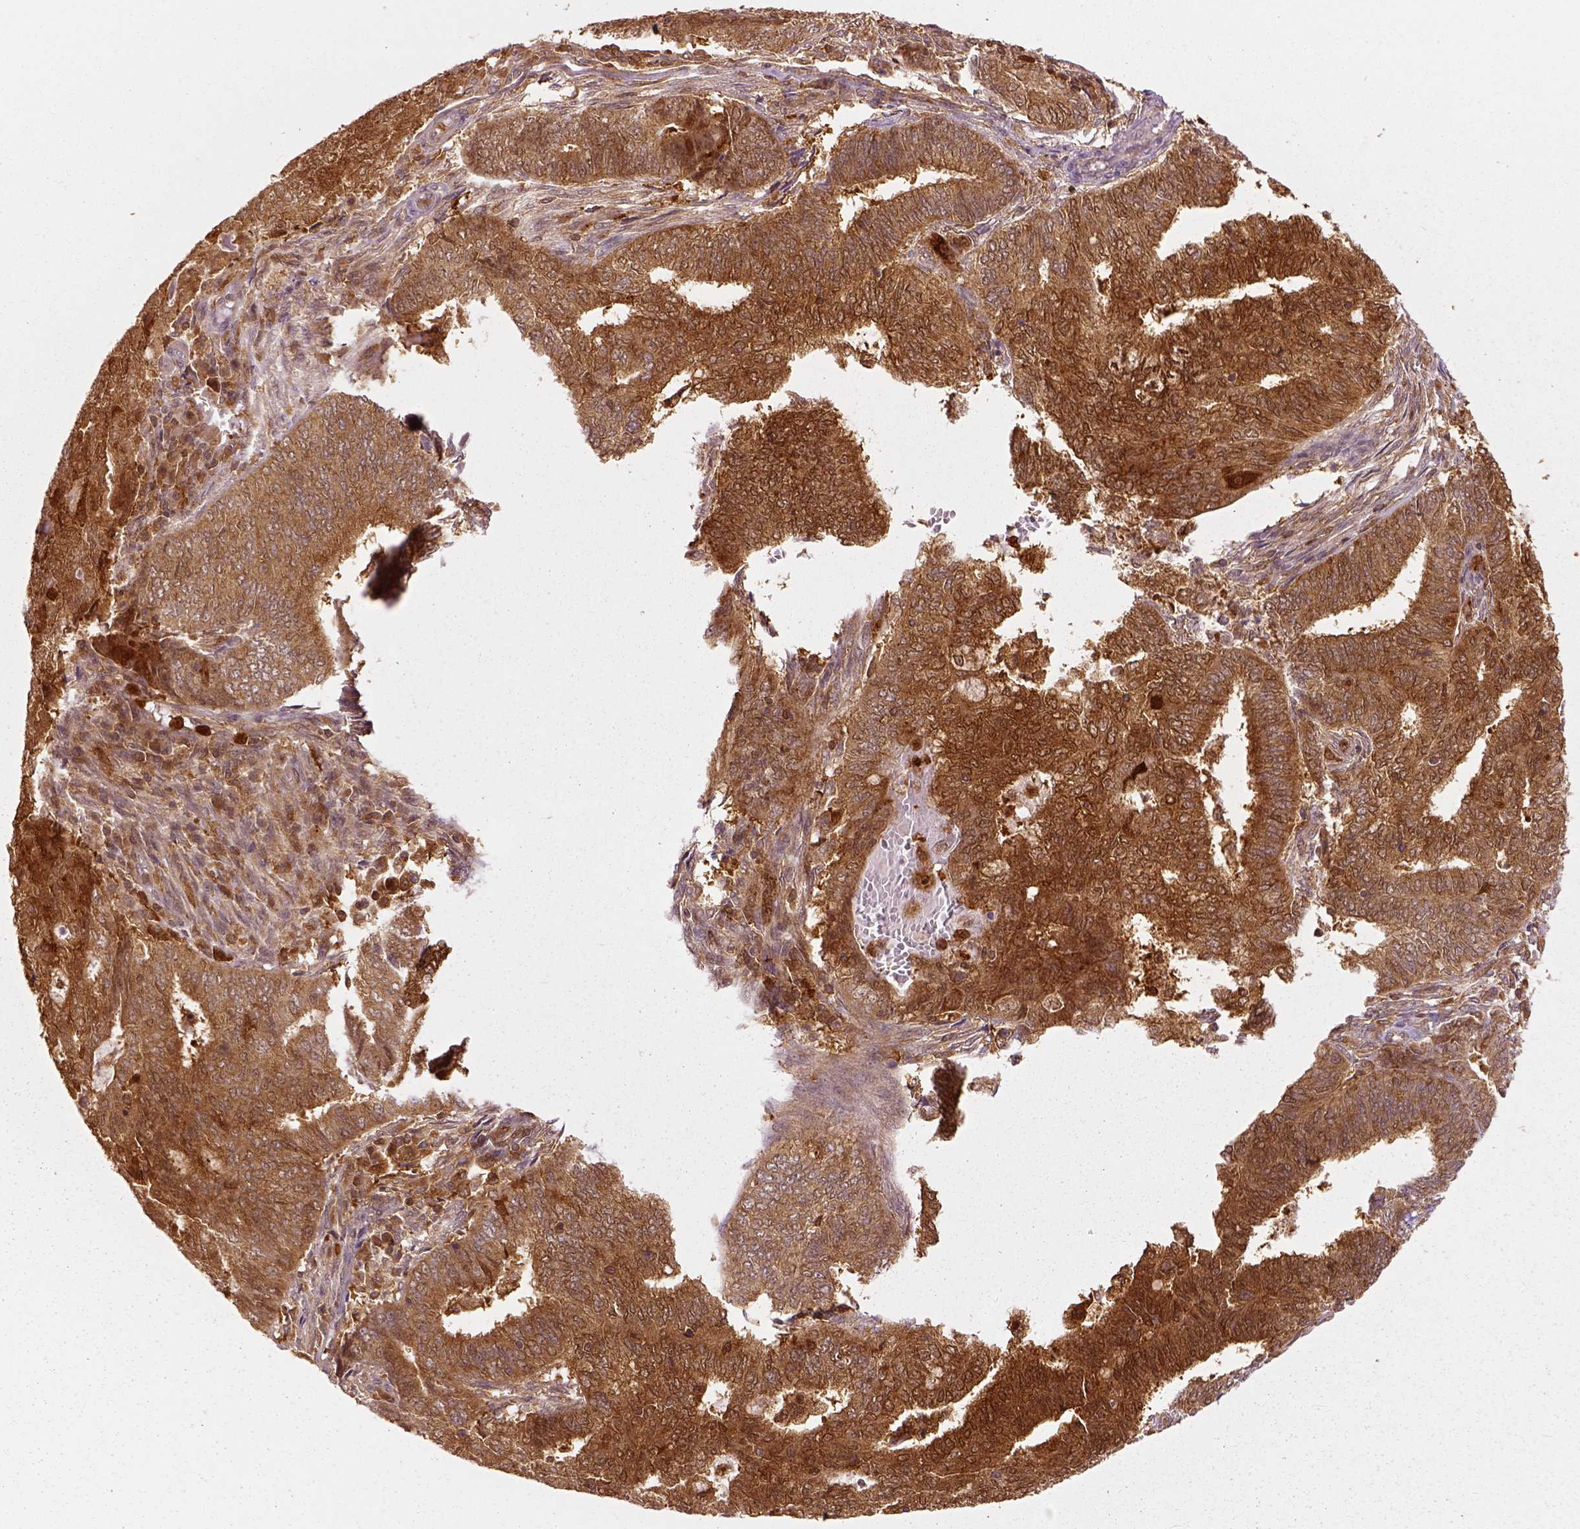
{"staining": {"intensity": "strong", "quantity": ">75%", "location": "cytoplasmic/membranous"}, "tissue": "endometrial cancer", "cell_type": "Tumor cells", "image_type": "cancer", "snomed": [{"axis": "morphology", "description": "Adenocarcinoma, NOS"}, {"axis": "topography", "description": "Endometrium"}], "caption": "This is an image of IHC staining of endometrial adenocarcinoma, which shows strong staining in the cytoplasmic/membranous of tumor cells.", "gene": "GPI", "patient": {"sex": "female", "age": 62}}